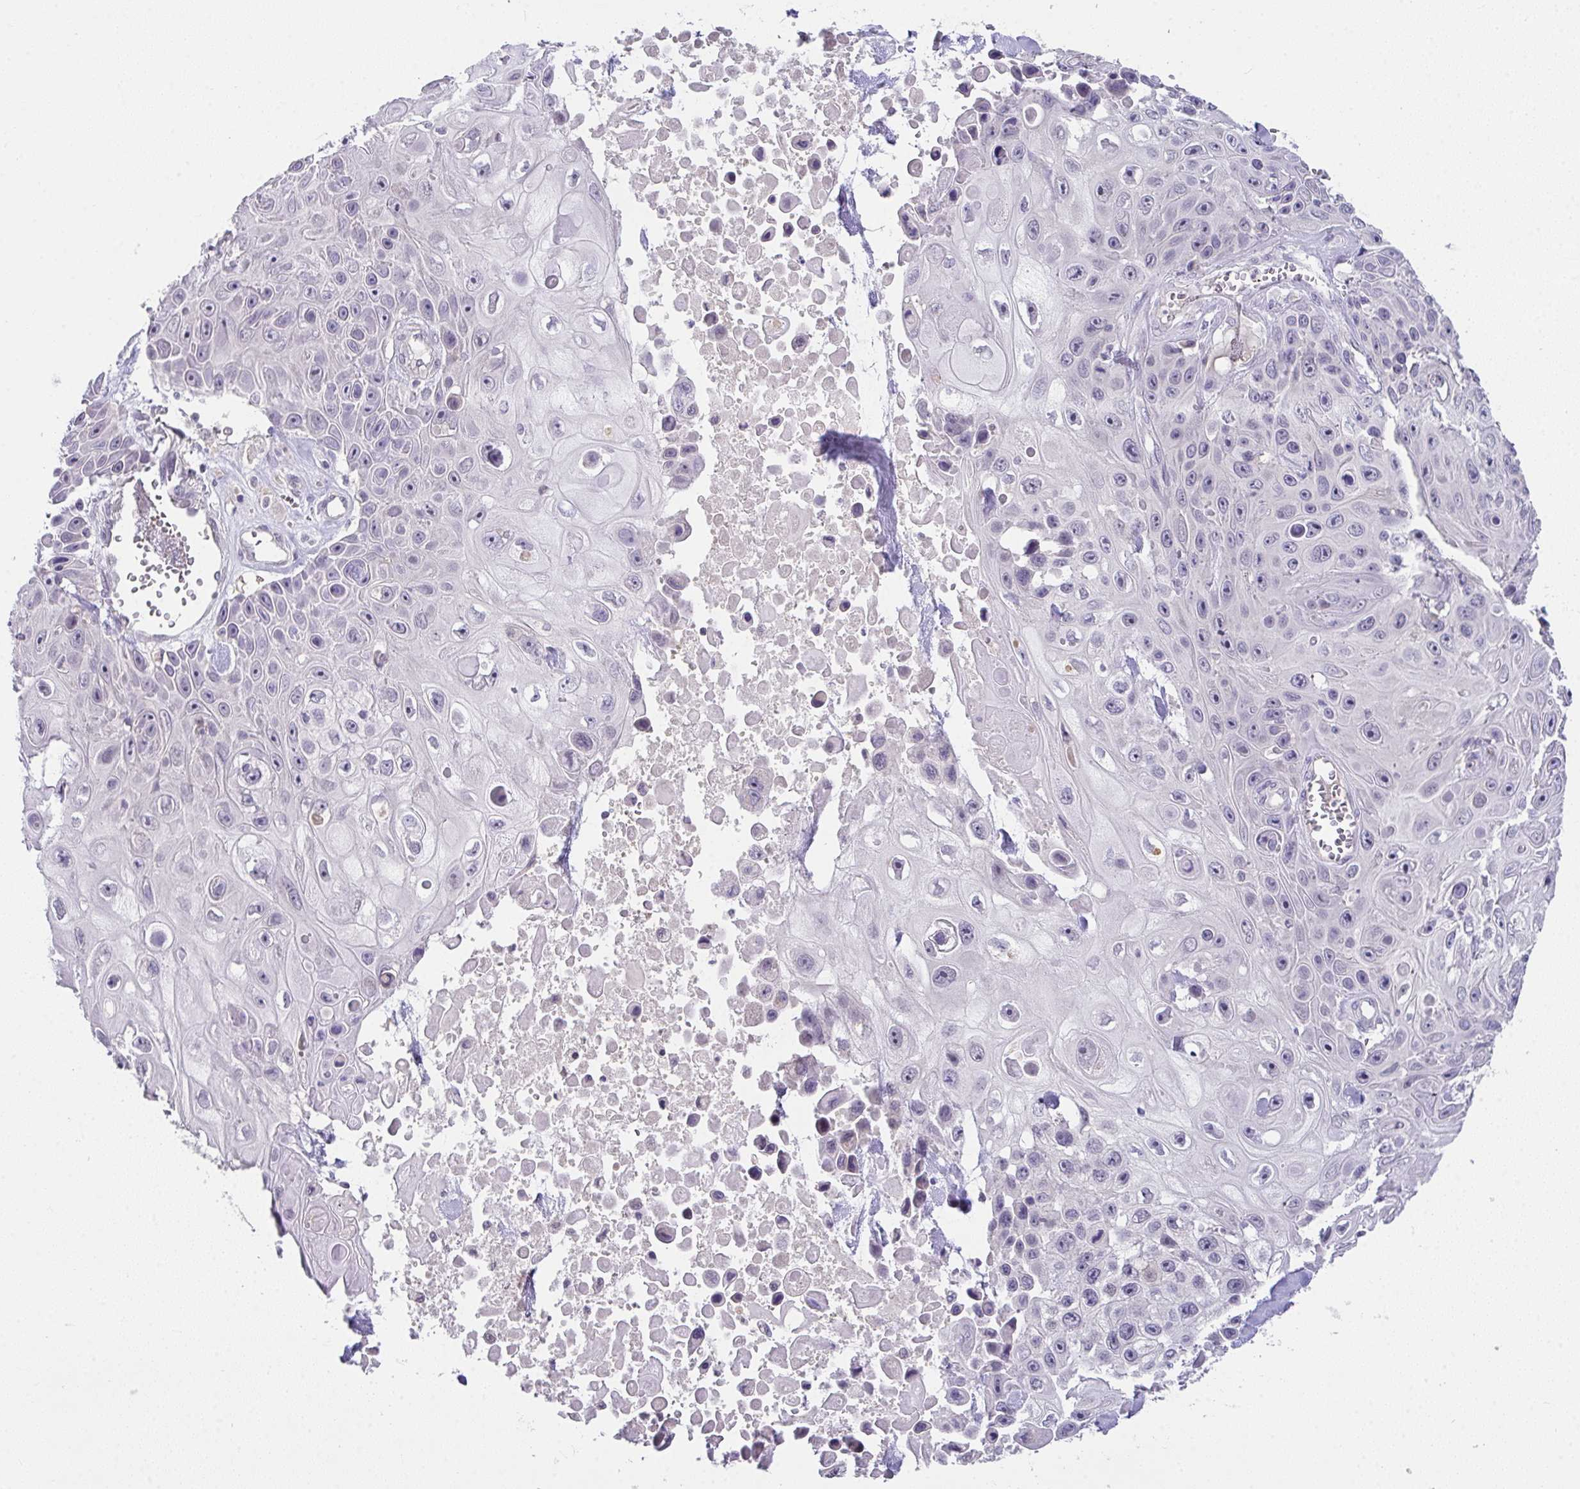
{"staining": {"intensity": "negative", "quantity": "none", "location": "none"}, "tissue": "skin cancer", "cell_type": "Tumor cells", "image_type": "cancer", "snomed": [{"axis": "morphology", "description": "Squamous cell carcinoma, NOS"}, {"axis": "topography", "description": "Skin"}], "caption": "IHC histopathology image of neoplastic tissue: skin squamous cell carcinoma stained with DAB exhibits no significant protein expression in tumor cells.", "gene": "GLTPD2", "patient": {"sex": "male", "age": 82}}